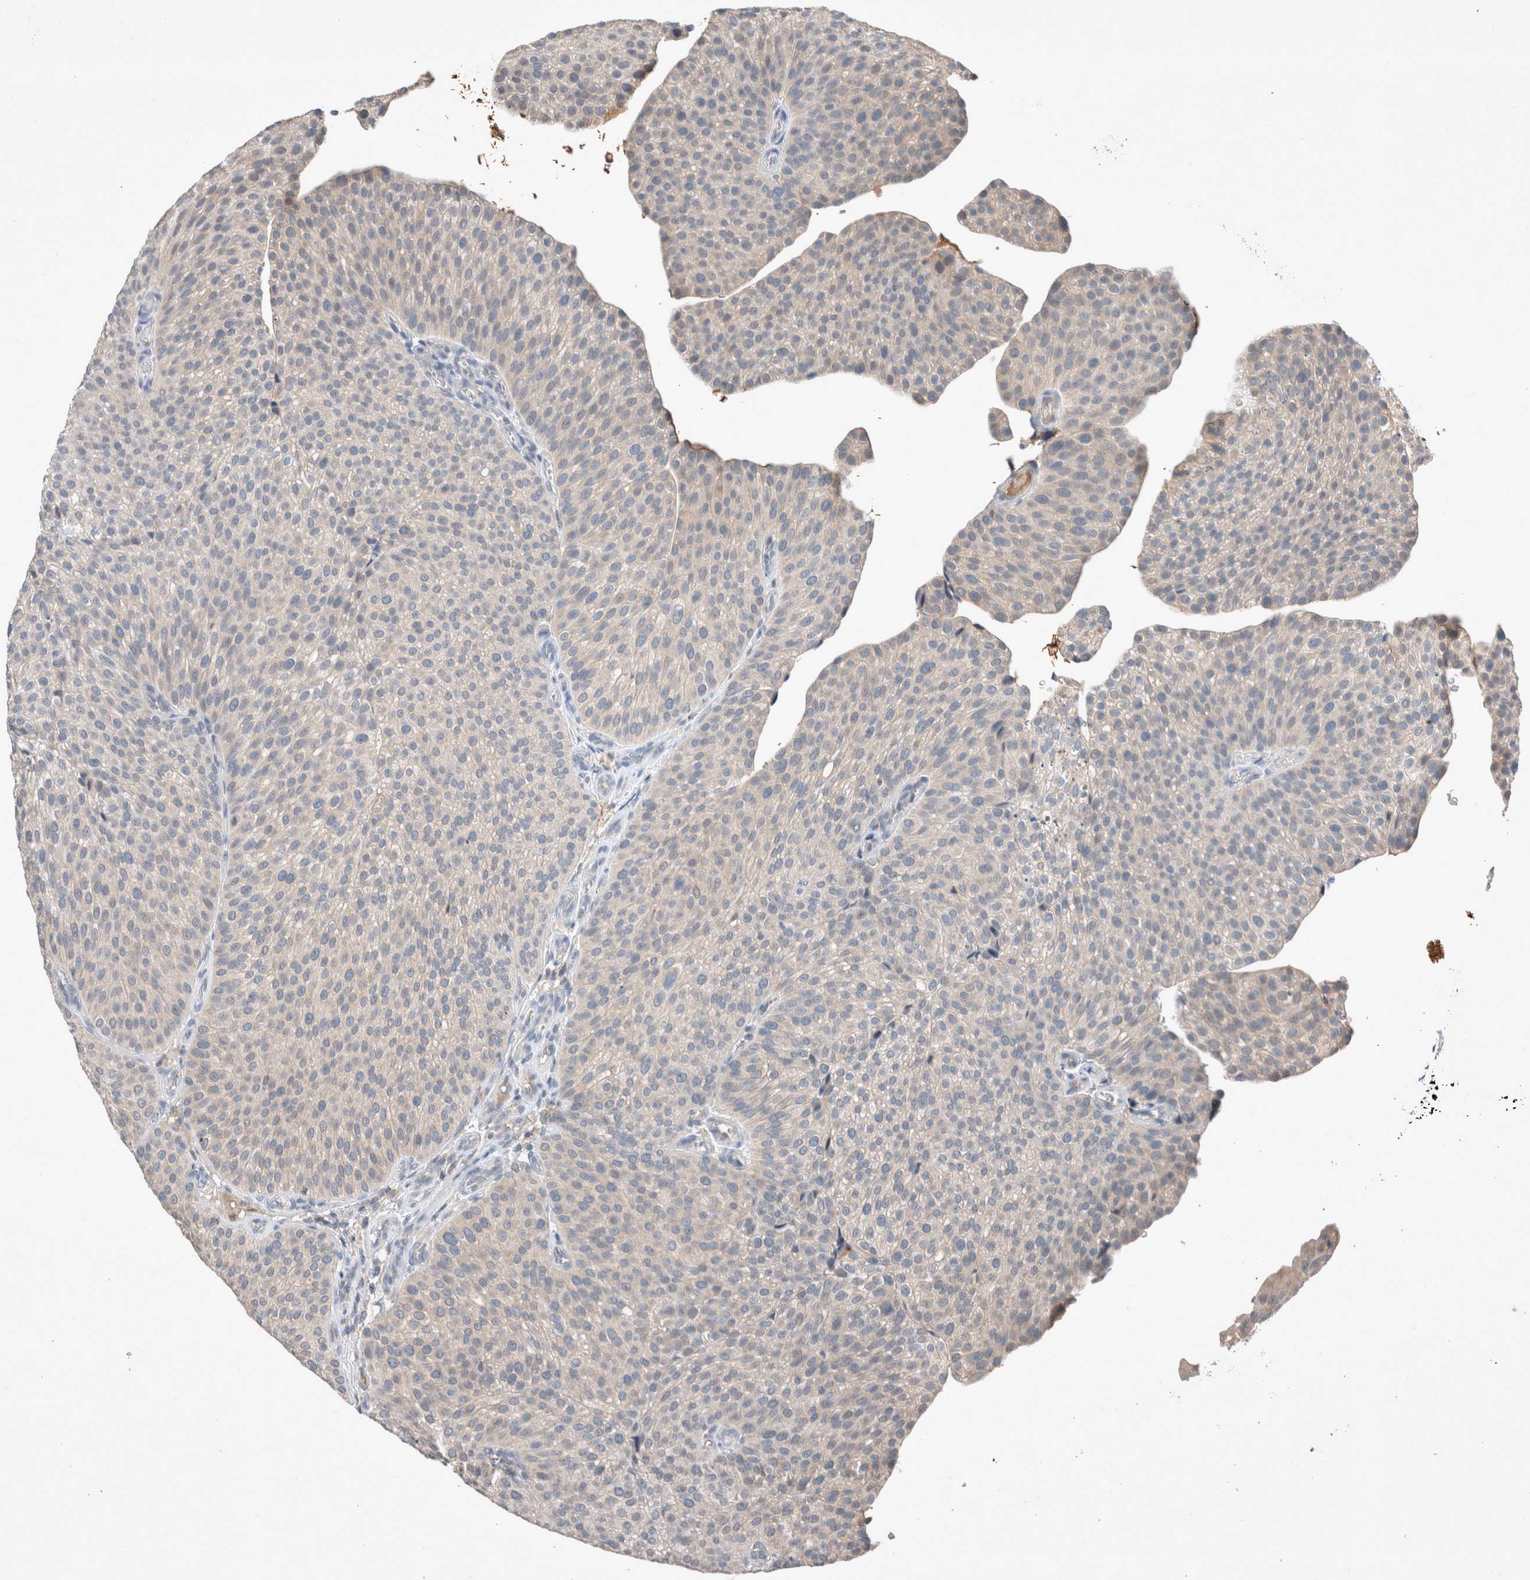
{"staining": {"intensity": "negative", "quantity": "none", "location": "none"}, "tissue": "urothelial cancer", "cell_type": "Tumor cells", "image_type": "cancer", "snomed": [{"axis": "morphology", "description": "Normal tissue, NOS"}, {"axis": "morphology", "description": "Urothelial carcinoma, Low grade"}, {"axis": "topography", "description": "Smooth muscle"}, {"axis": "topography", "description": "Urinary bladder"}], "caption": "IHC of low-grade urothelial carcinoma displays no expression in tumor cells.", "gene": "UGCG", "patient": {"sex": "male", "age": 60}}